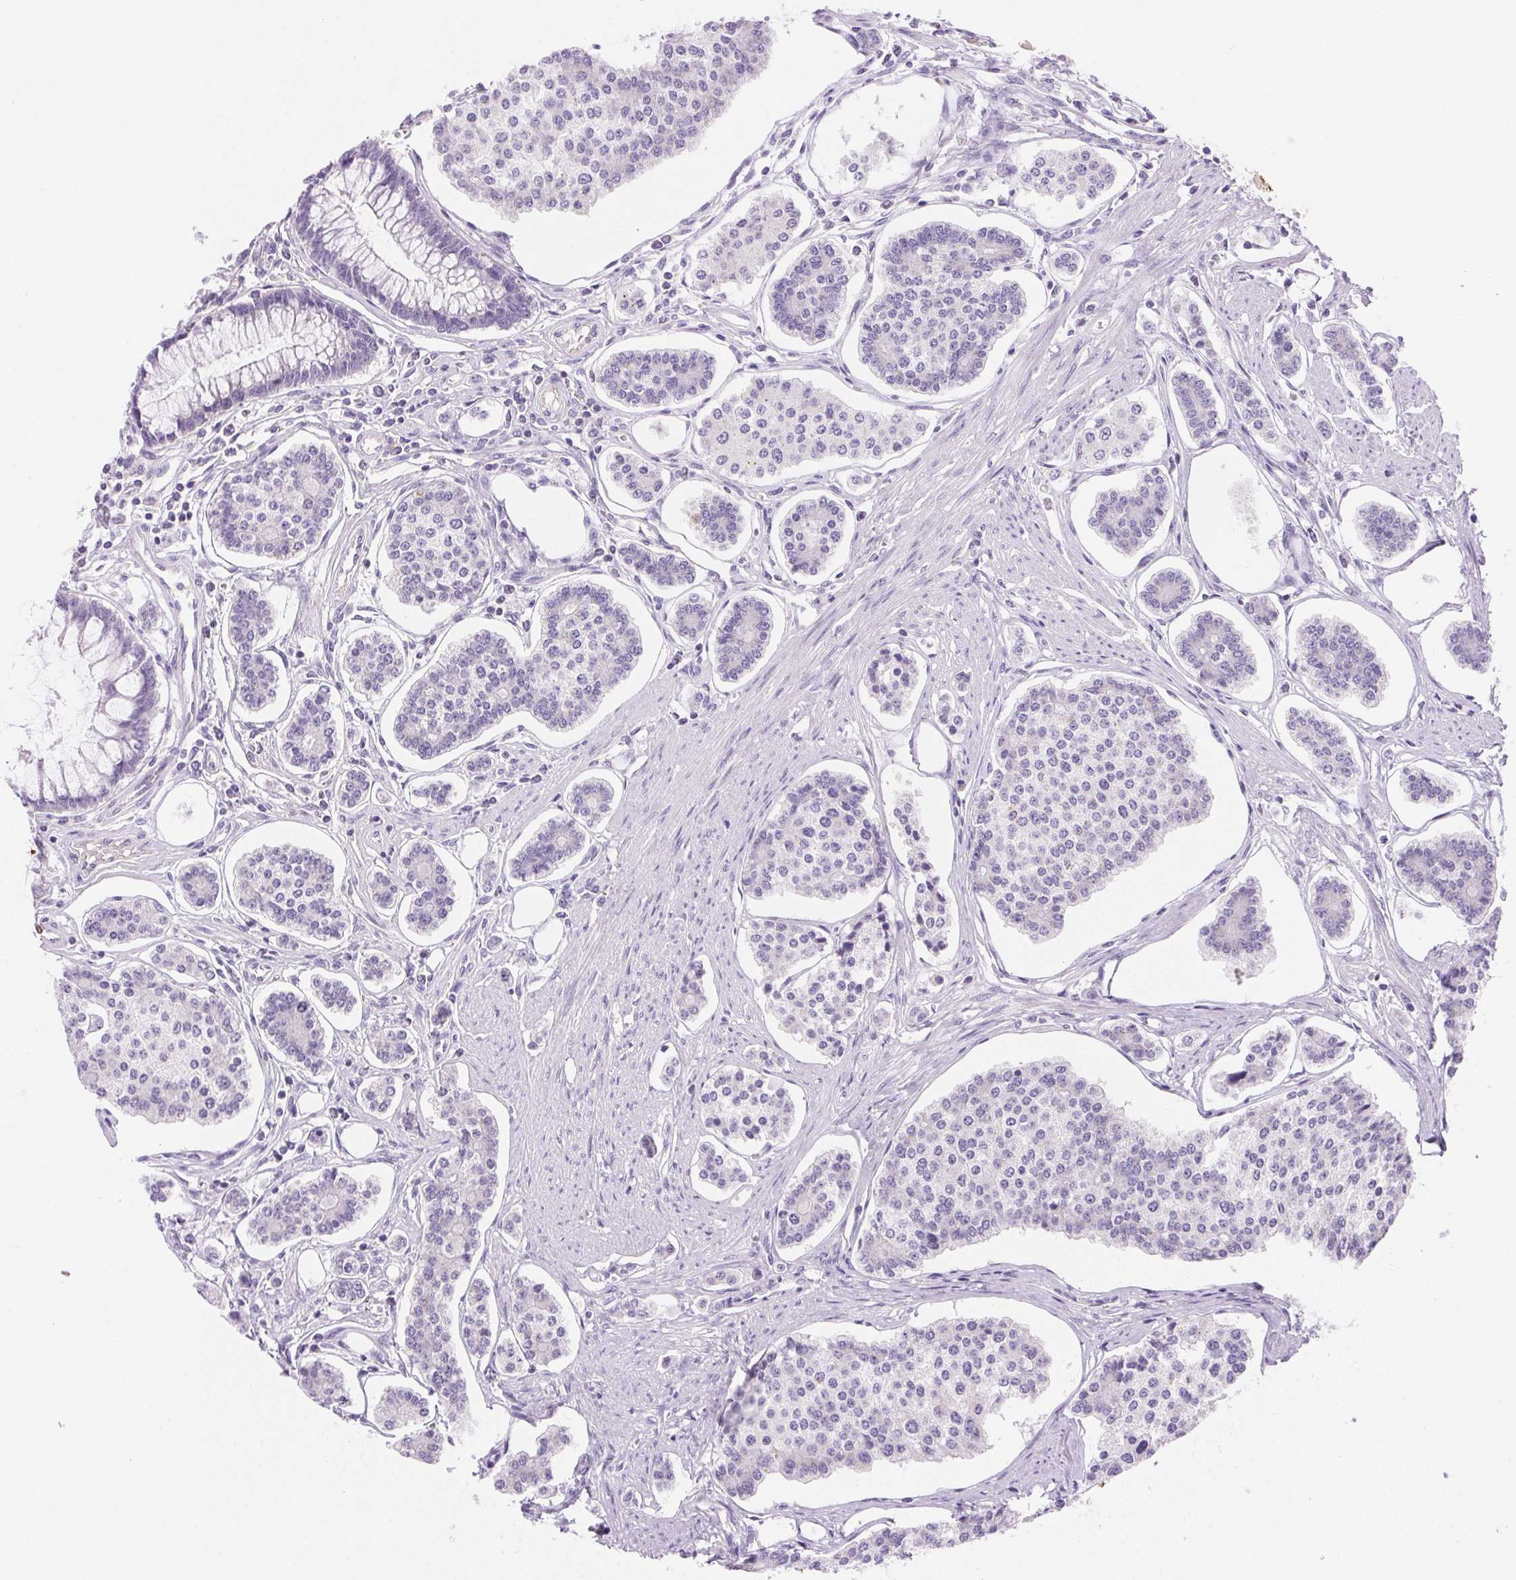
{"staining": {"intensity": "negative", "quantity": "none", "location": "none"}, "tissue": "carcinoid", "cell_type": "Tumor cells", "image_type": "cancer", "snomed": [{"axis": "morphology", "description": "Carcinoid, malignant, NOS"}, {"axis": "topography", "description": "Small intestine"}], "caption": "High power microscopy histopathology image of an immunohistochemistry histopathology image of malignant carcinoid, revealing no significant staining in tumor cells.", "gene": "FGA", "patient": {"sex": "female", "age": 65}}